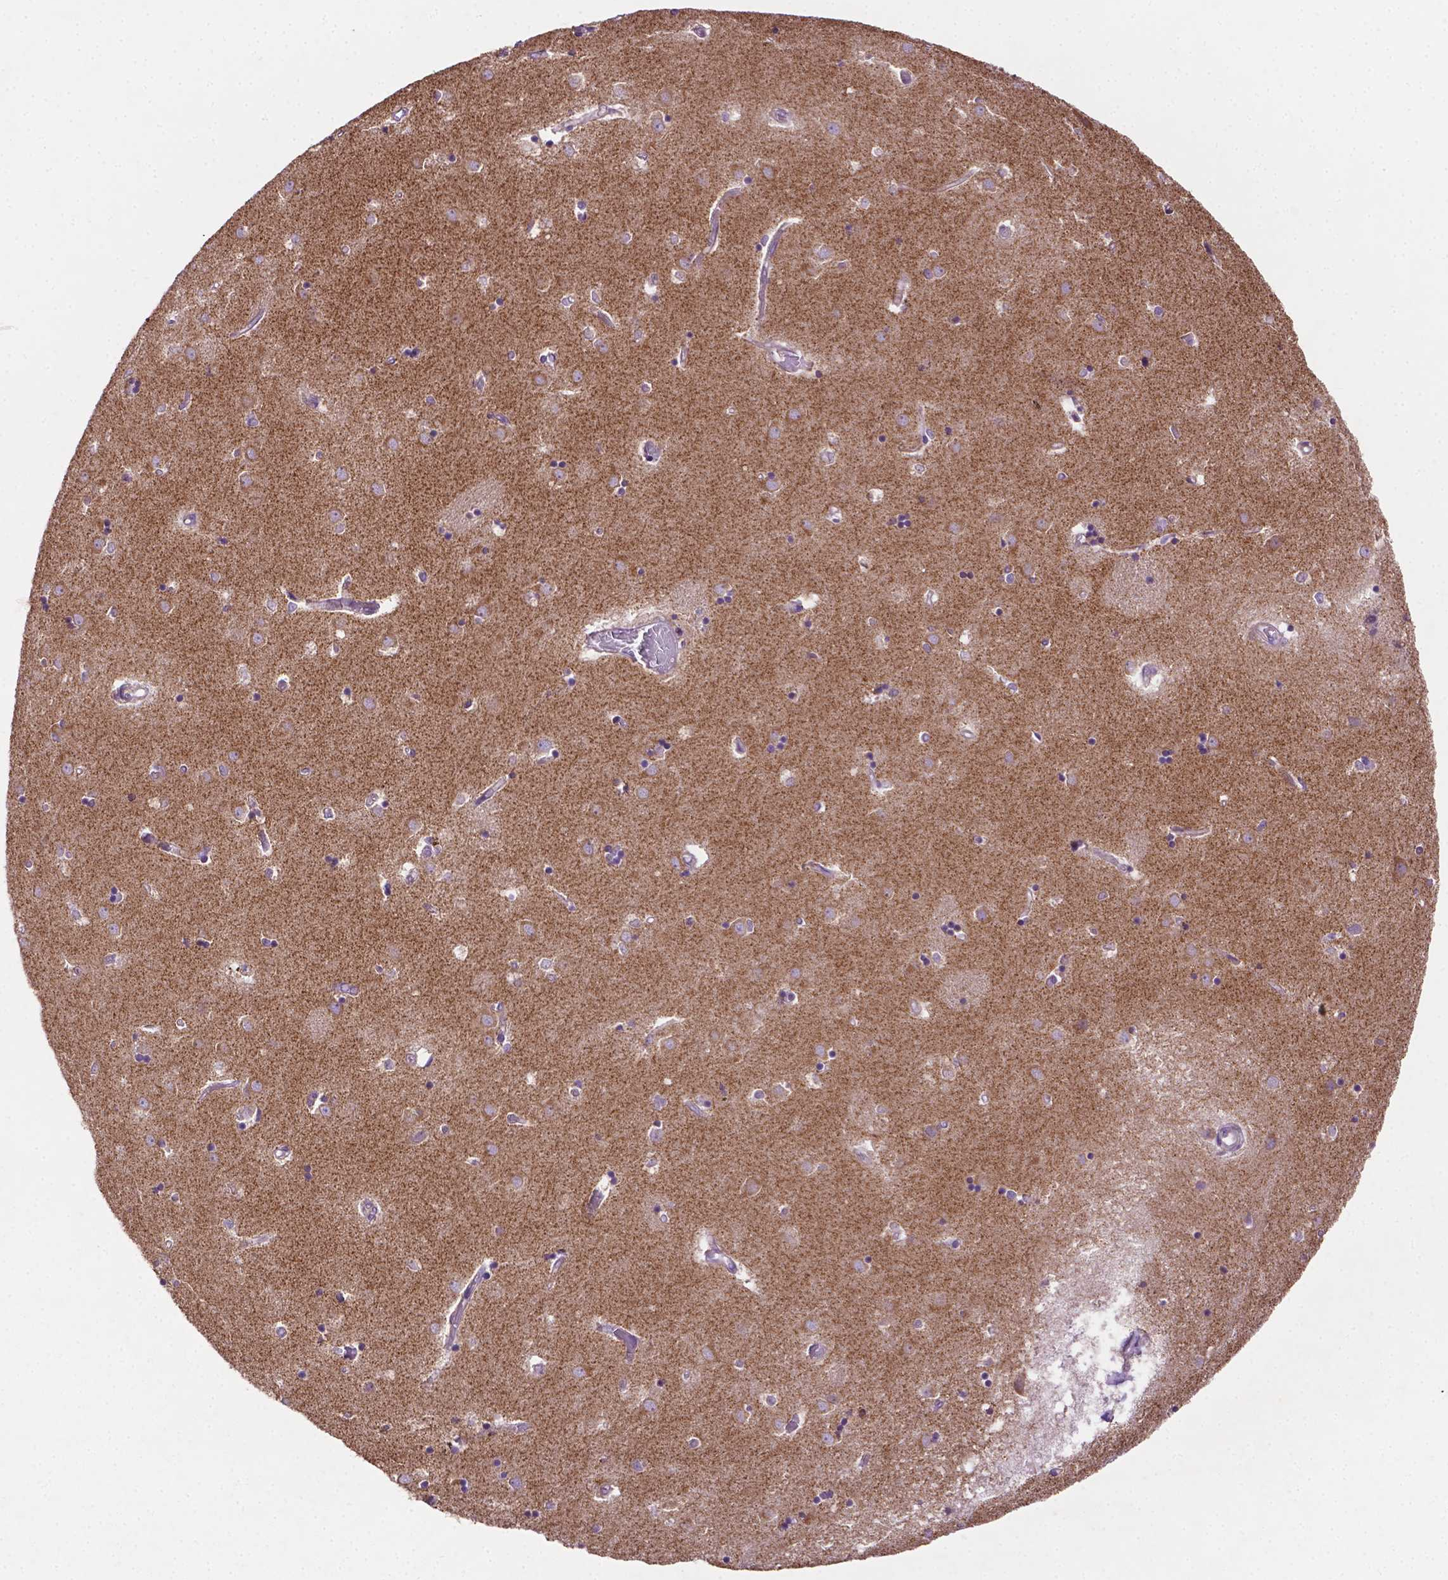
{"staining": {"intensity": "strong", "quantity": ">75%", "location": "cytoplasmic/membranous"}, "tissue": "caudate", "cell_type": "Glial cells", "image_type": "normal", "snomed": [{"axis": "morphology", "description": "Normal tissue, NOS"}, {"axis": "topography", "description": "Lateral ventricle wall"}], "caption": "Caudate stained with a brown dye exhibits strong cytoplasmic/membranous positive expression in about >75% of glial cells.", "gene": "ILVBL", "patient": {"sex": "male", "age": 54}}